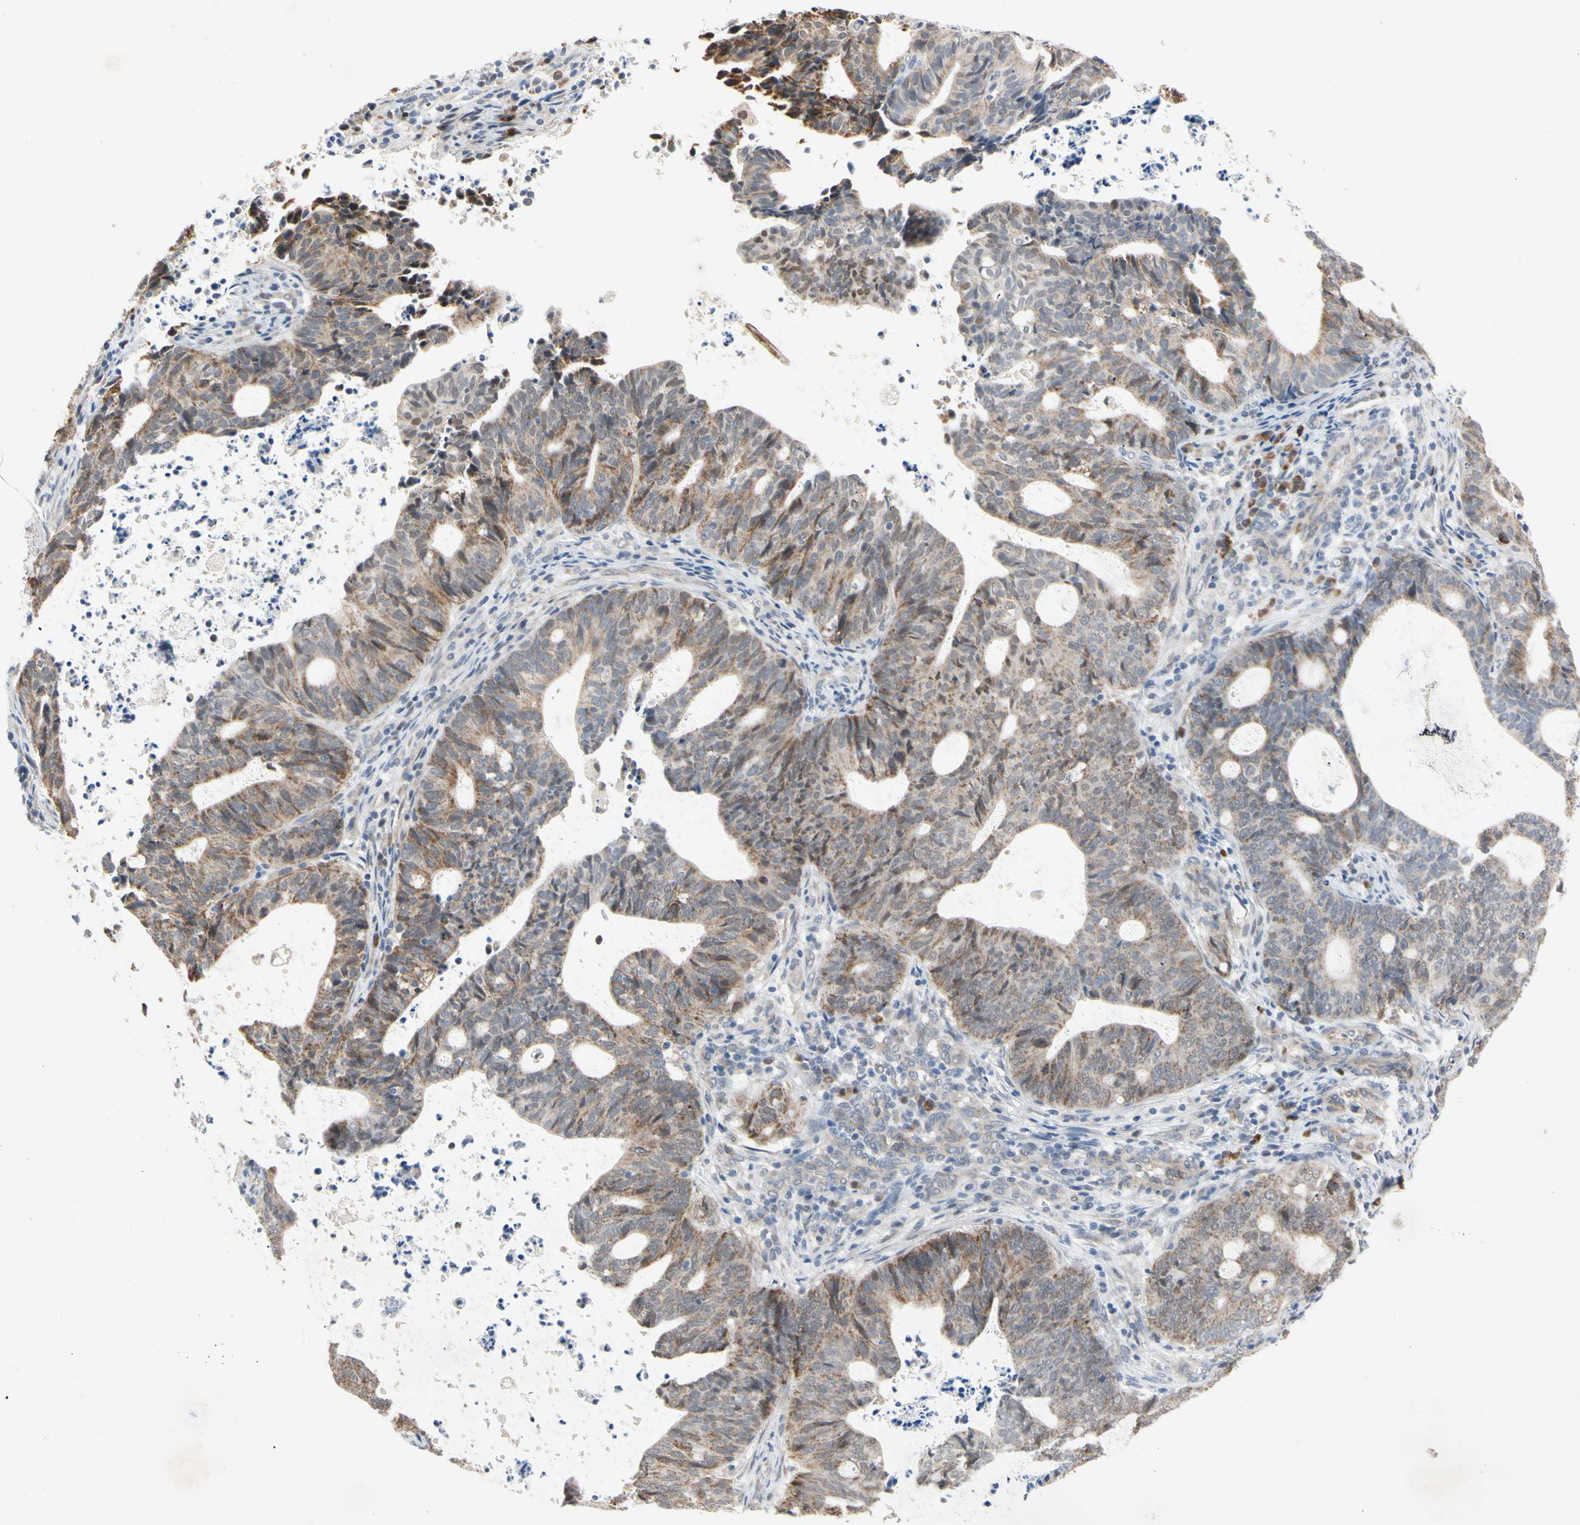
{"staining": {"intensity": "moderate", "quantity": ">75%", "location": "cytoplasmic/membranous,nuclear"}, "tissue": "endometrial cancer", "cell_type": "Tumor cells", "image_type": "cancer", "snomed": [{"axis": "morphology", "description": "Adenocarcinoma, NOS"}, {"axis": "topography", "description": "Uterus"}], "caption": "Immunohistochemical staining of endometrial cancer displays moderate cytoplasmic/membranous and nuclear protein positivity in approximately >75% of tumor cells.", "gene": "MARK1", "patient": {"sex": "female", "age": 83}}